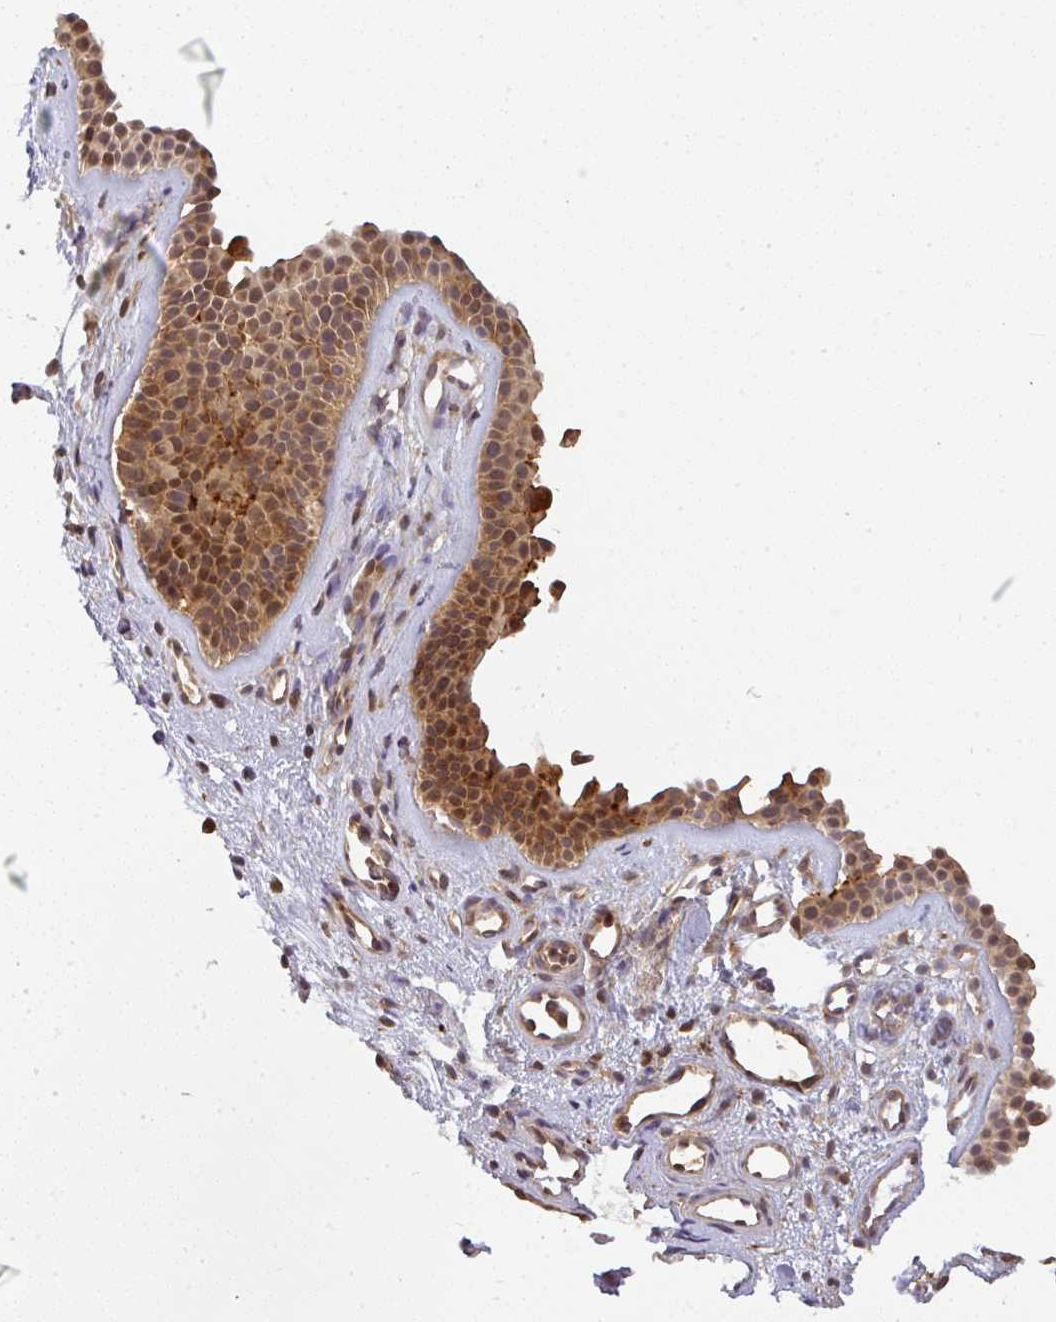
{"staining": {"intensity": "moderate", "quantity": ">75%", "location": "cytoplasmic/membranous"}, "tissue": "nasopharynx", "cell_type": "Respiratory epithelial cells", "image_type": "normal", "snomed": [{"axis": "morphology", "description": "Normal tissue, NOS"}, {"axis": "topography", "description": "Nasopharynx"}], "caption": "Nasopharynx stained for a protein (brown) shows moderate cytoplasmic/membranous positive expression in about >75% of respiratory epithelial cells.", "gene": "FAM153A", "patient": {"sex": "male", "age": 56}}